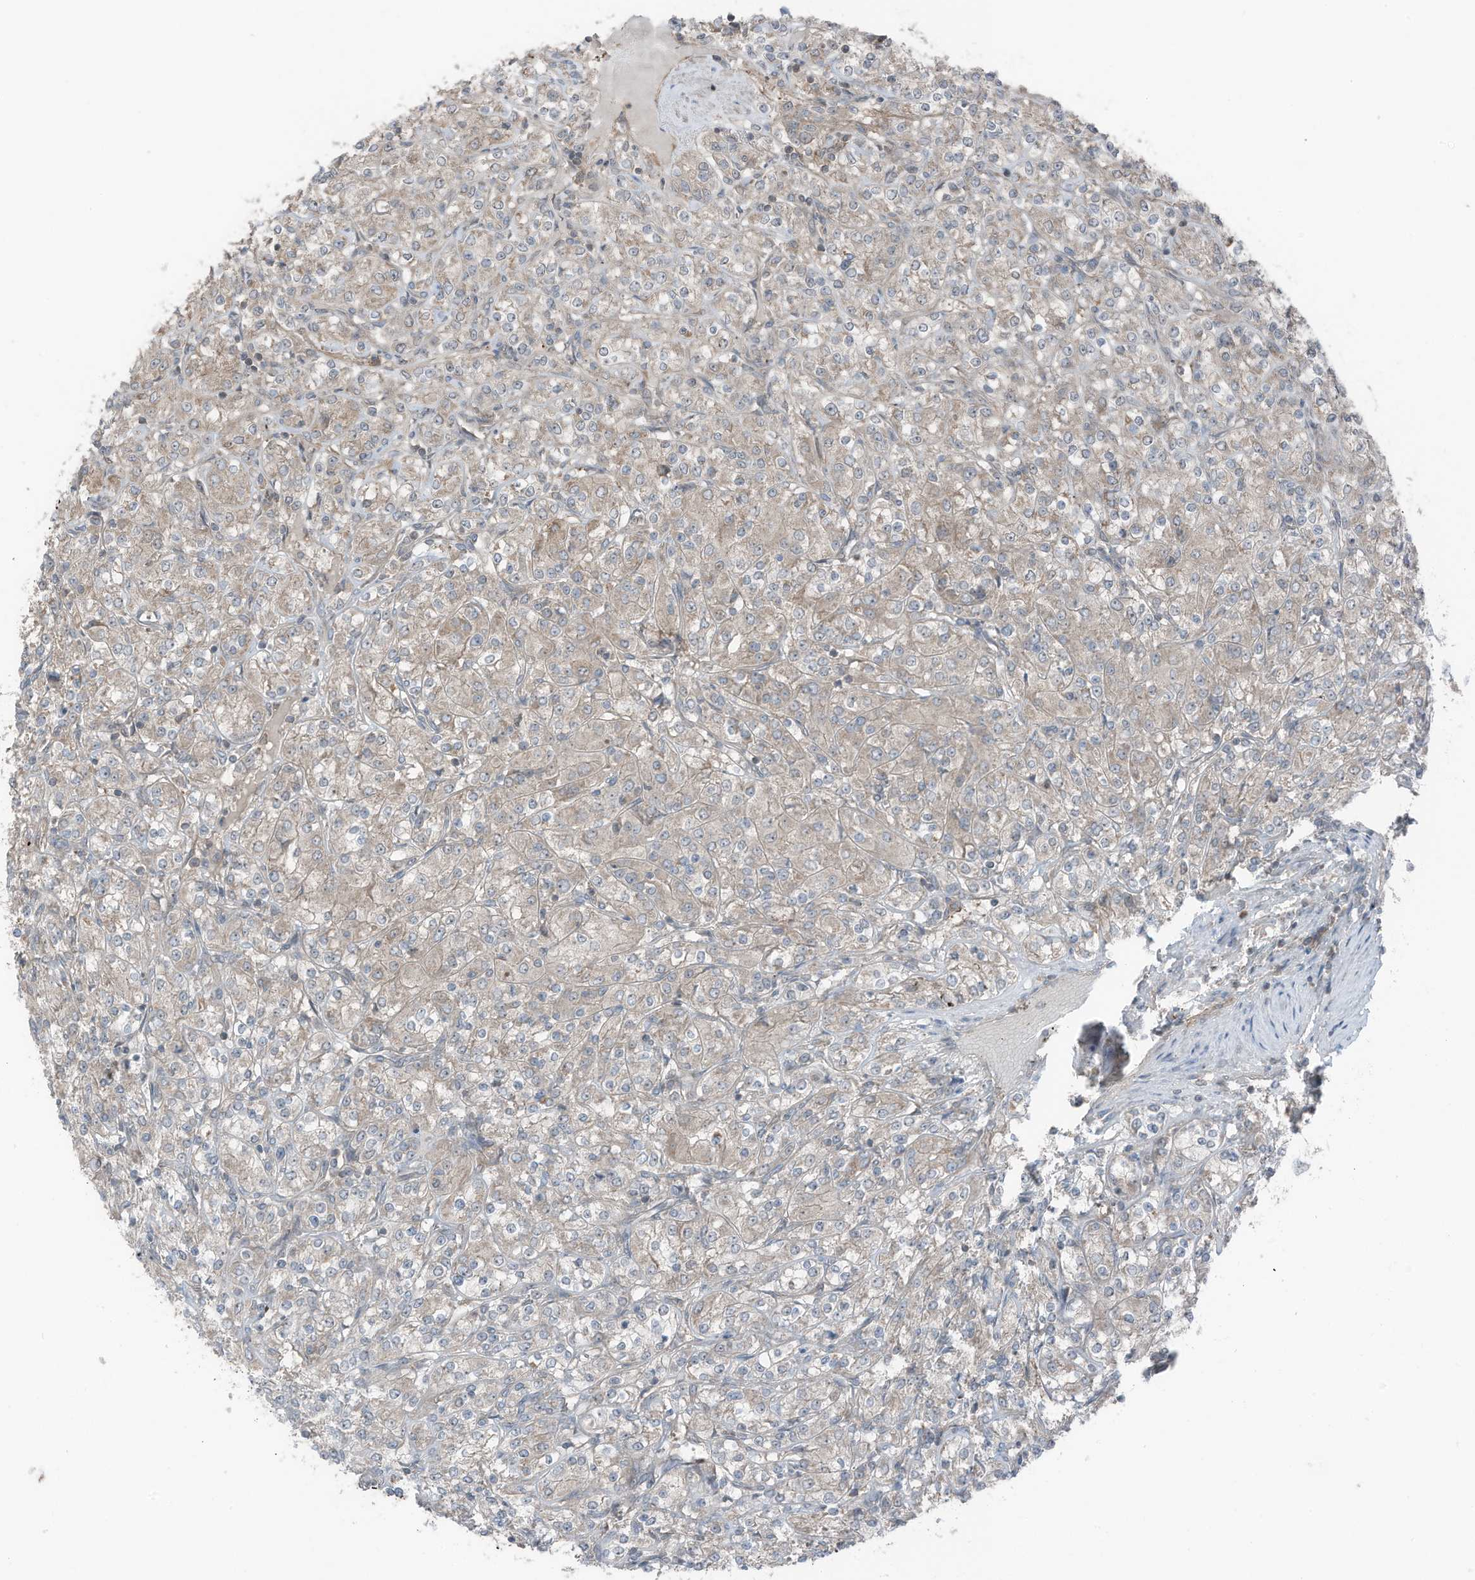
{"staining": {"intensity": "weak", "quantity": "<25%", "location": "cytoplasmic/membranous"}, "tissue": "renal cancer", "cell_type": "Tumor cells", "image_type": "cancer", "snomed": [{"axis": "morphology", "description": "Adenocarcinoma, NOS"}, {"axis": "topography", "description": "Kidney"}], "caption": "Image shows no significant protein positivity in tumor cells of renal adenocarcinoma.", "gene": "TXNDC9", "patient": {"sex": "male", "age": 77}}